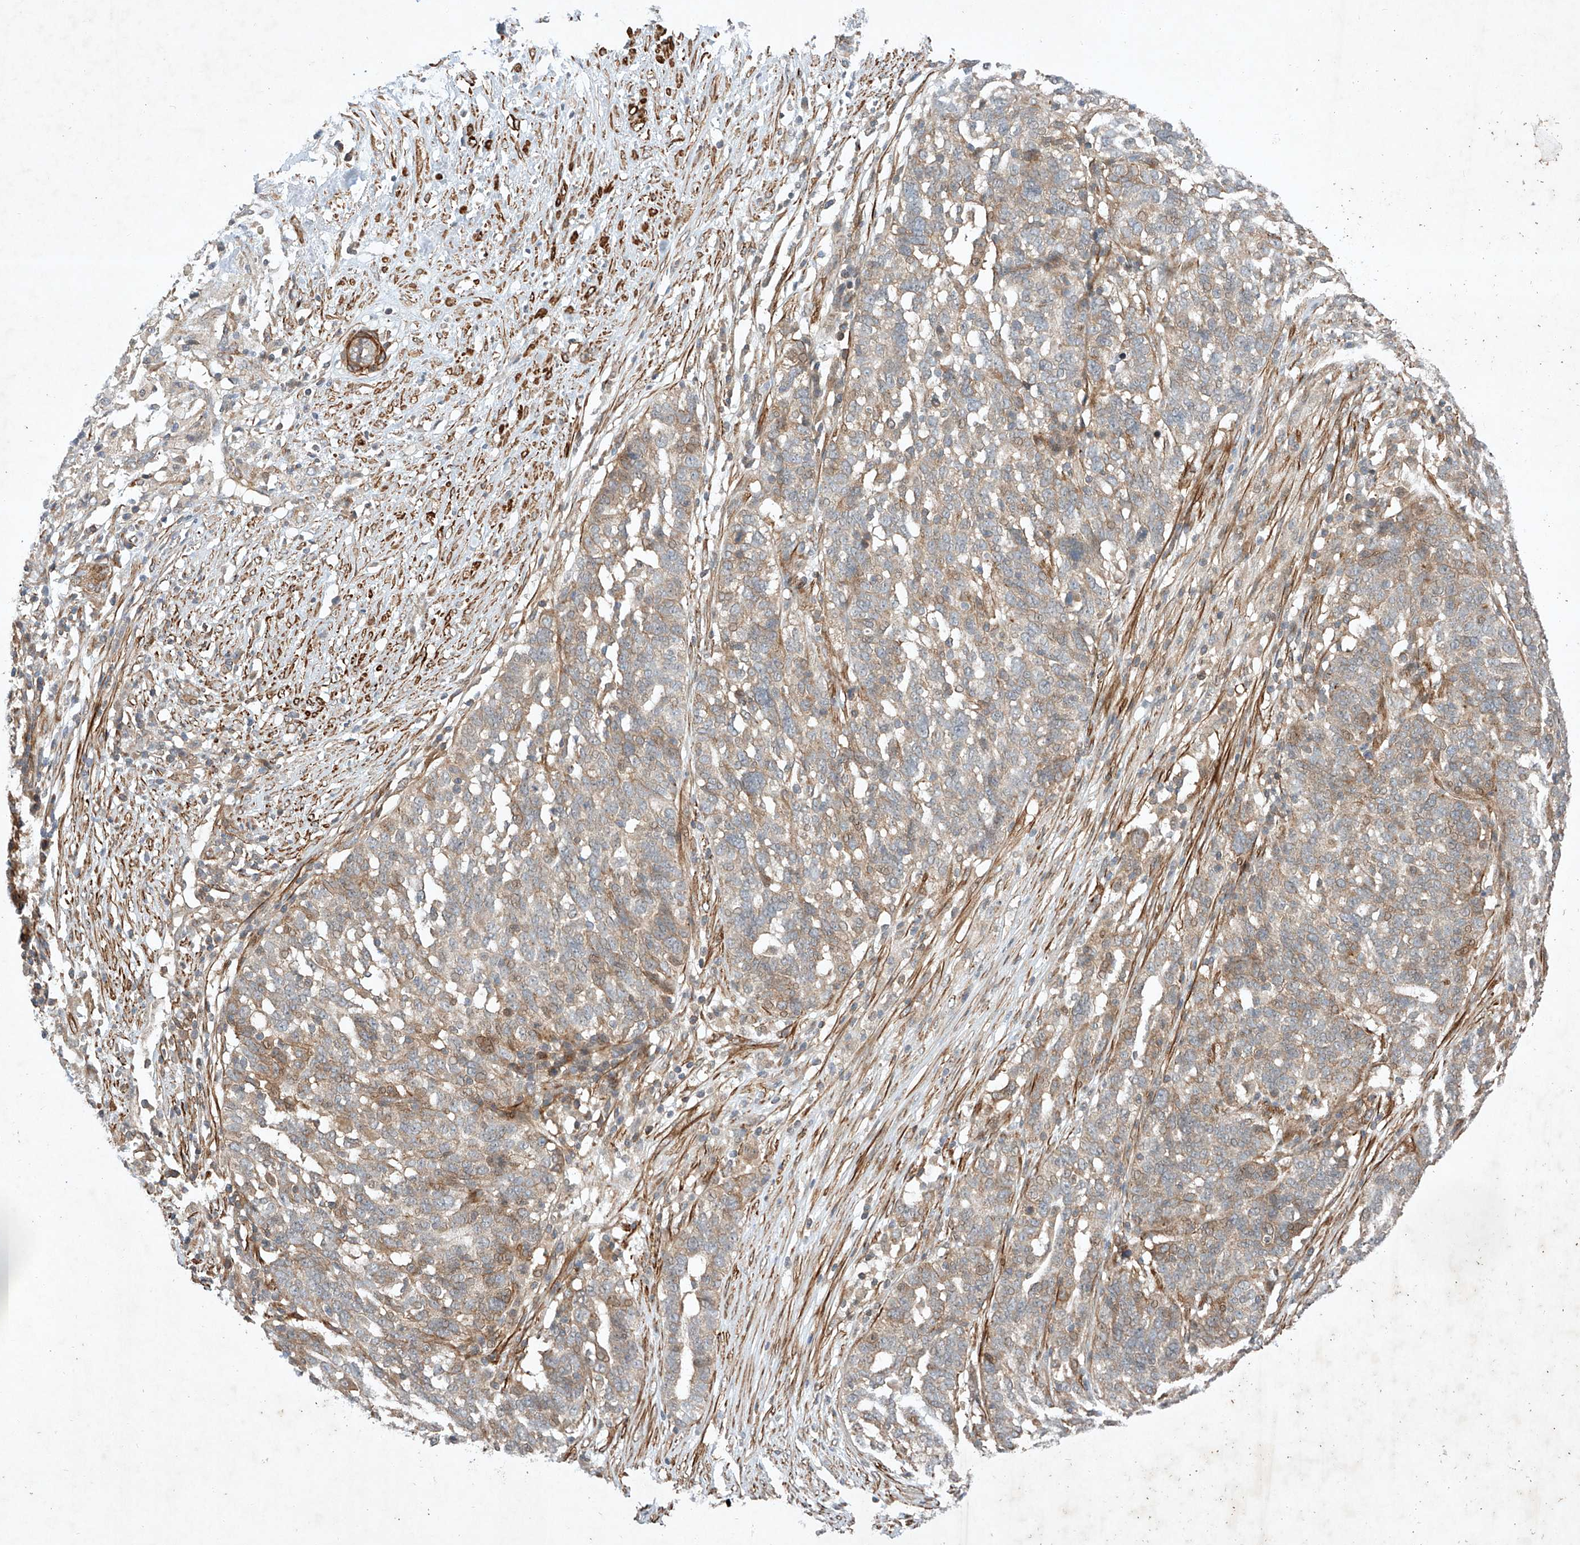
{"staining": {"intensity": "weak", "quantity": "25%-75%", "location": "cytoplasmic/membranous"}, "tissue": "ovarian cancer", "cell_type": "Tumor cells", "image_type": "cancer", "snomed": [{"axis": "morphology", "description": "Cystadenocarcinoma, serous, NOS"}, {"axis": "topography", "description": "Ovary"}], "caption": "Ovarian cancer tissue displays weak cytoplasmic/membranous expression in approximately 25%-75% of tumor cells, visualized by immunohistochemistry. (Stains: DAB (3,3'-diaminobenzidine) in brown, nuclei in blue, Microscopy: brightfield microscopy at high magnification).", "gene": "ARHGAP33", "patient": {"sex": "female", "age": 59}}